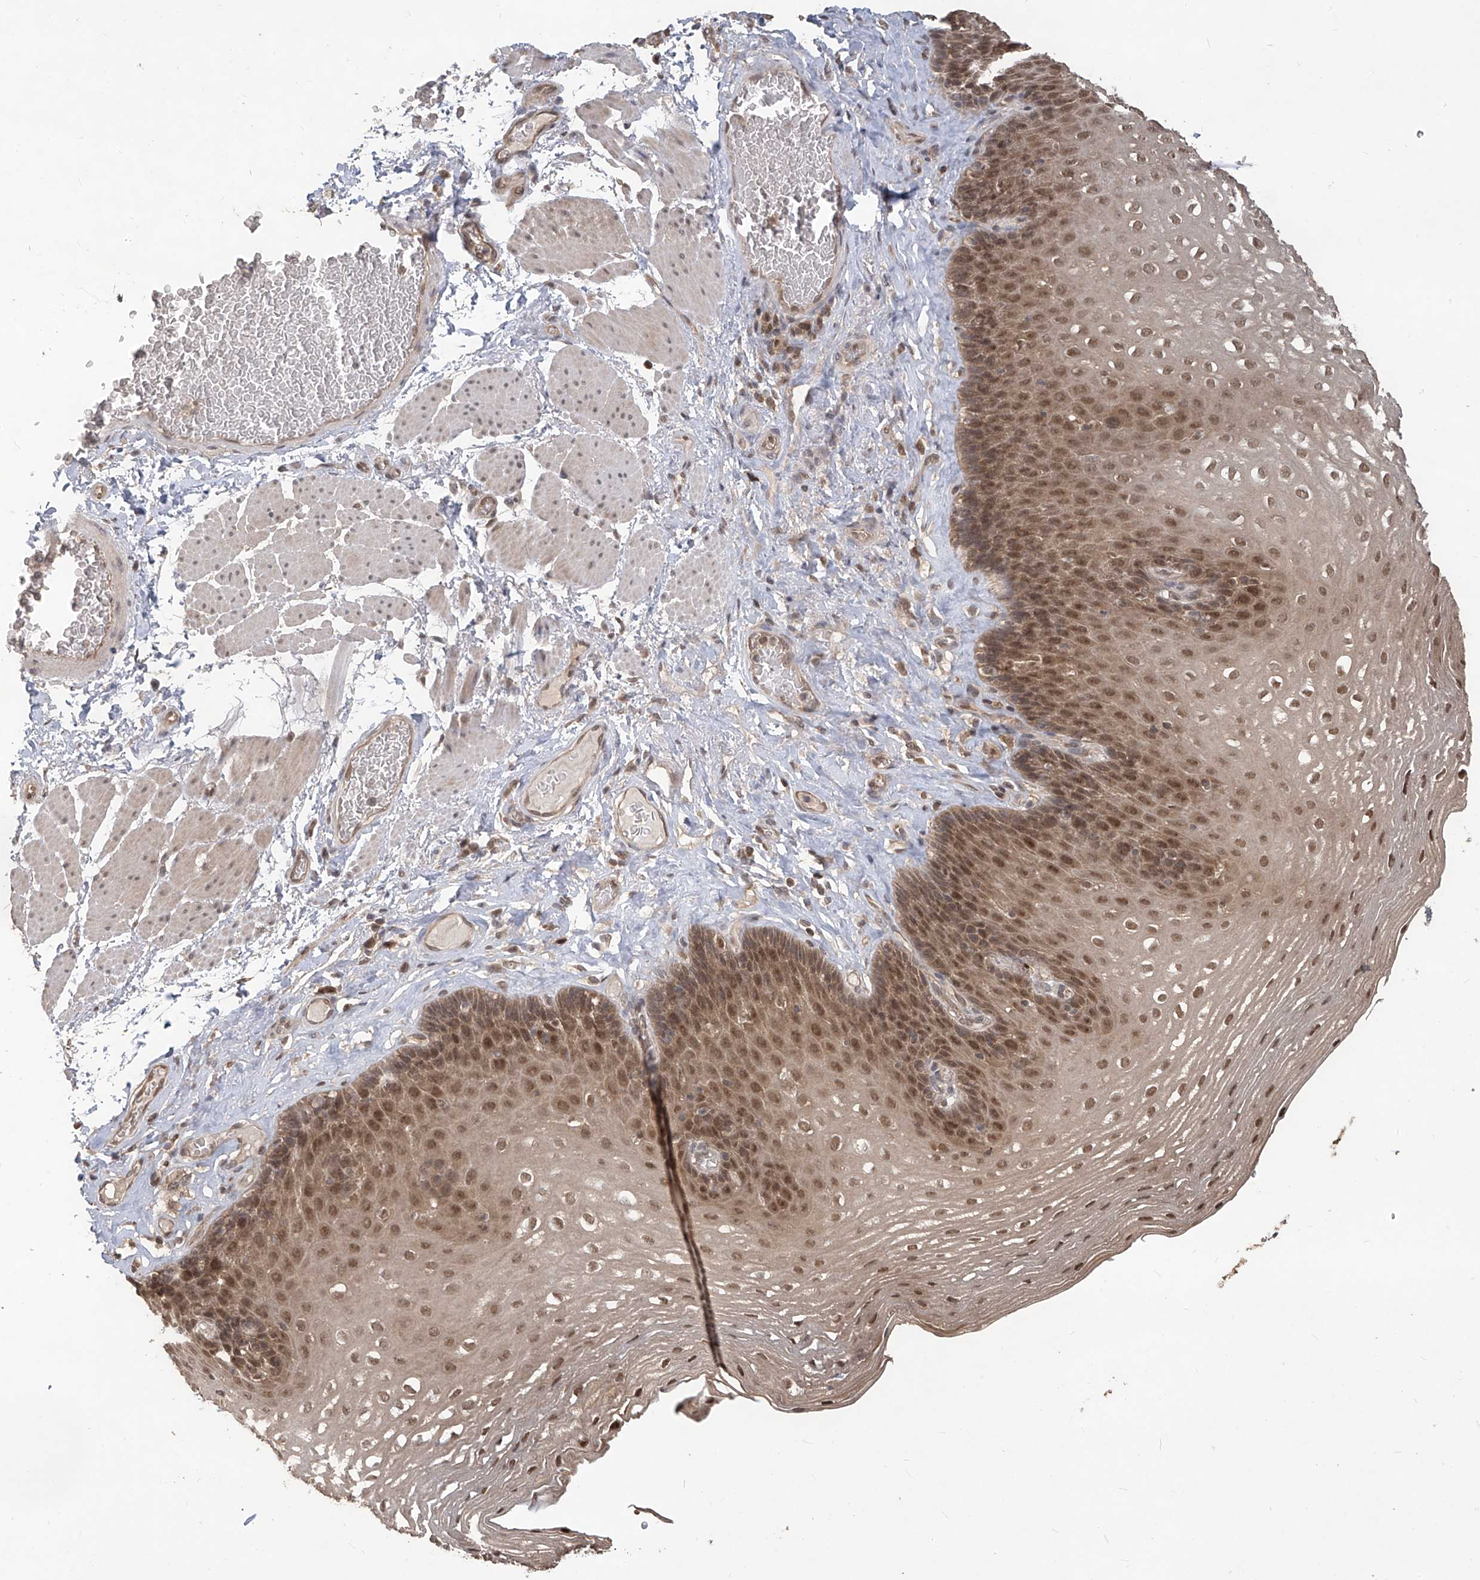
{"staining": {"intensity": "moderate", "quantity": ">75%", "location": "cytoplasmic/membranous,nuclear"}, "tissue": "esophagus", "cell_type": "Squamous epithelial cells", "image_type": "normal", "snomed": [{"axis": "morphology", "description": "Normal tissue, NOS"}, {"axis": "topography", "description": "Esophagus"}], "caption": "Approximately >75% of squamous epithelial cells in unremarkable human esophagus show moderate cytoplasmic/membranous,nuclear protein staining as visualized by brown immunohistochemical staining.", "gene": "PSMB1", "patient": {"sex": "female", "age": 66}}